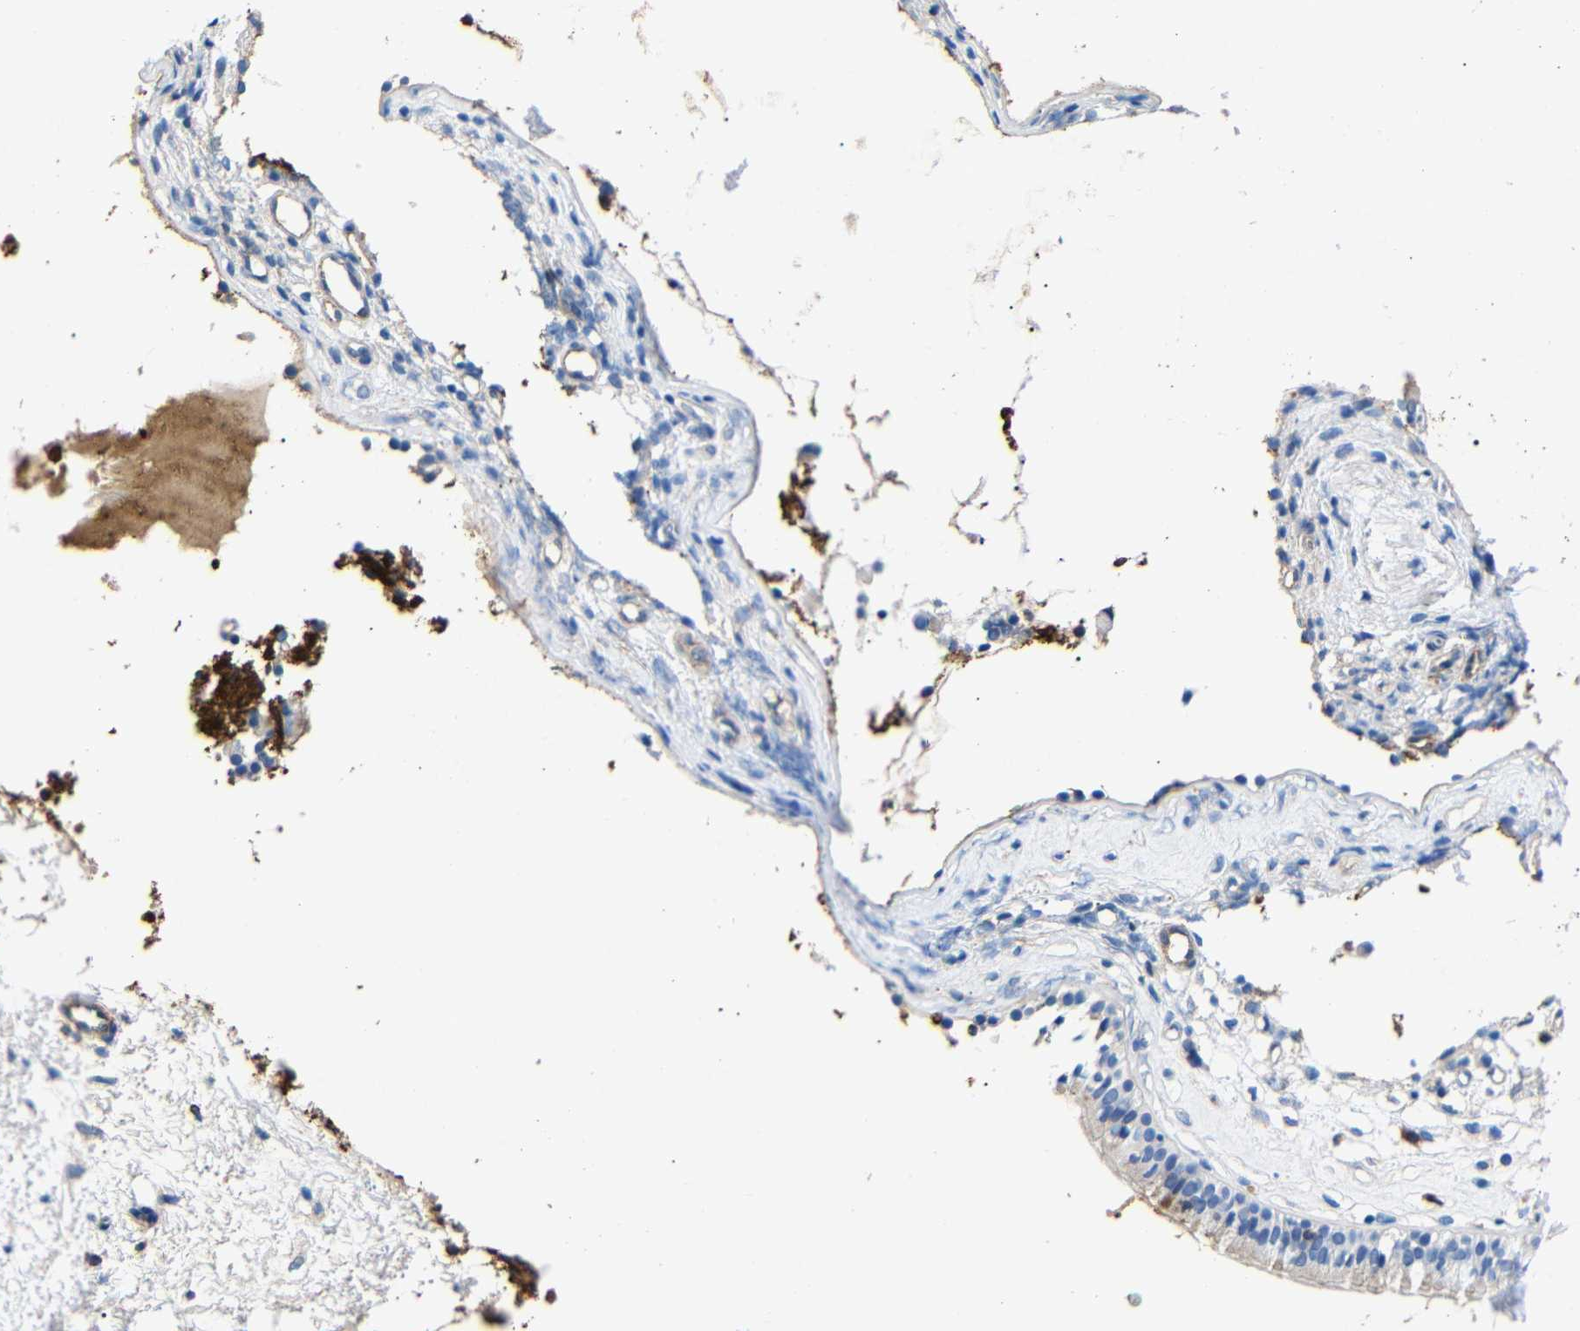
{"staining": {"intensity": "weak", "quantity": "25%-75%", "location": "cytoplasmic/membranous"}, "tissue": "nasopharynx", "cell_type": "Respiratory epithelial cells", "image_type": "normal", "snomed": [{"axis": "morphology", "description": "Normal tissue, NOS"}, {"axis": "topography", "description": "Nasopharynx"}], "caption": "Nasopharynx stained with IHC reveals weak cytoplasmic/membranous staining in approximately 25%-75% of respiratory epithelial cells.", "gene": "SDCBP", "patient": {"sex": "male", "age": 21}}